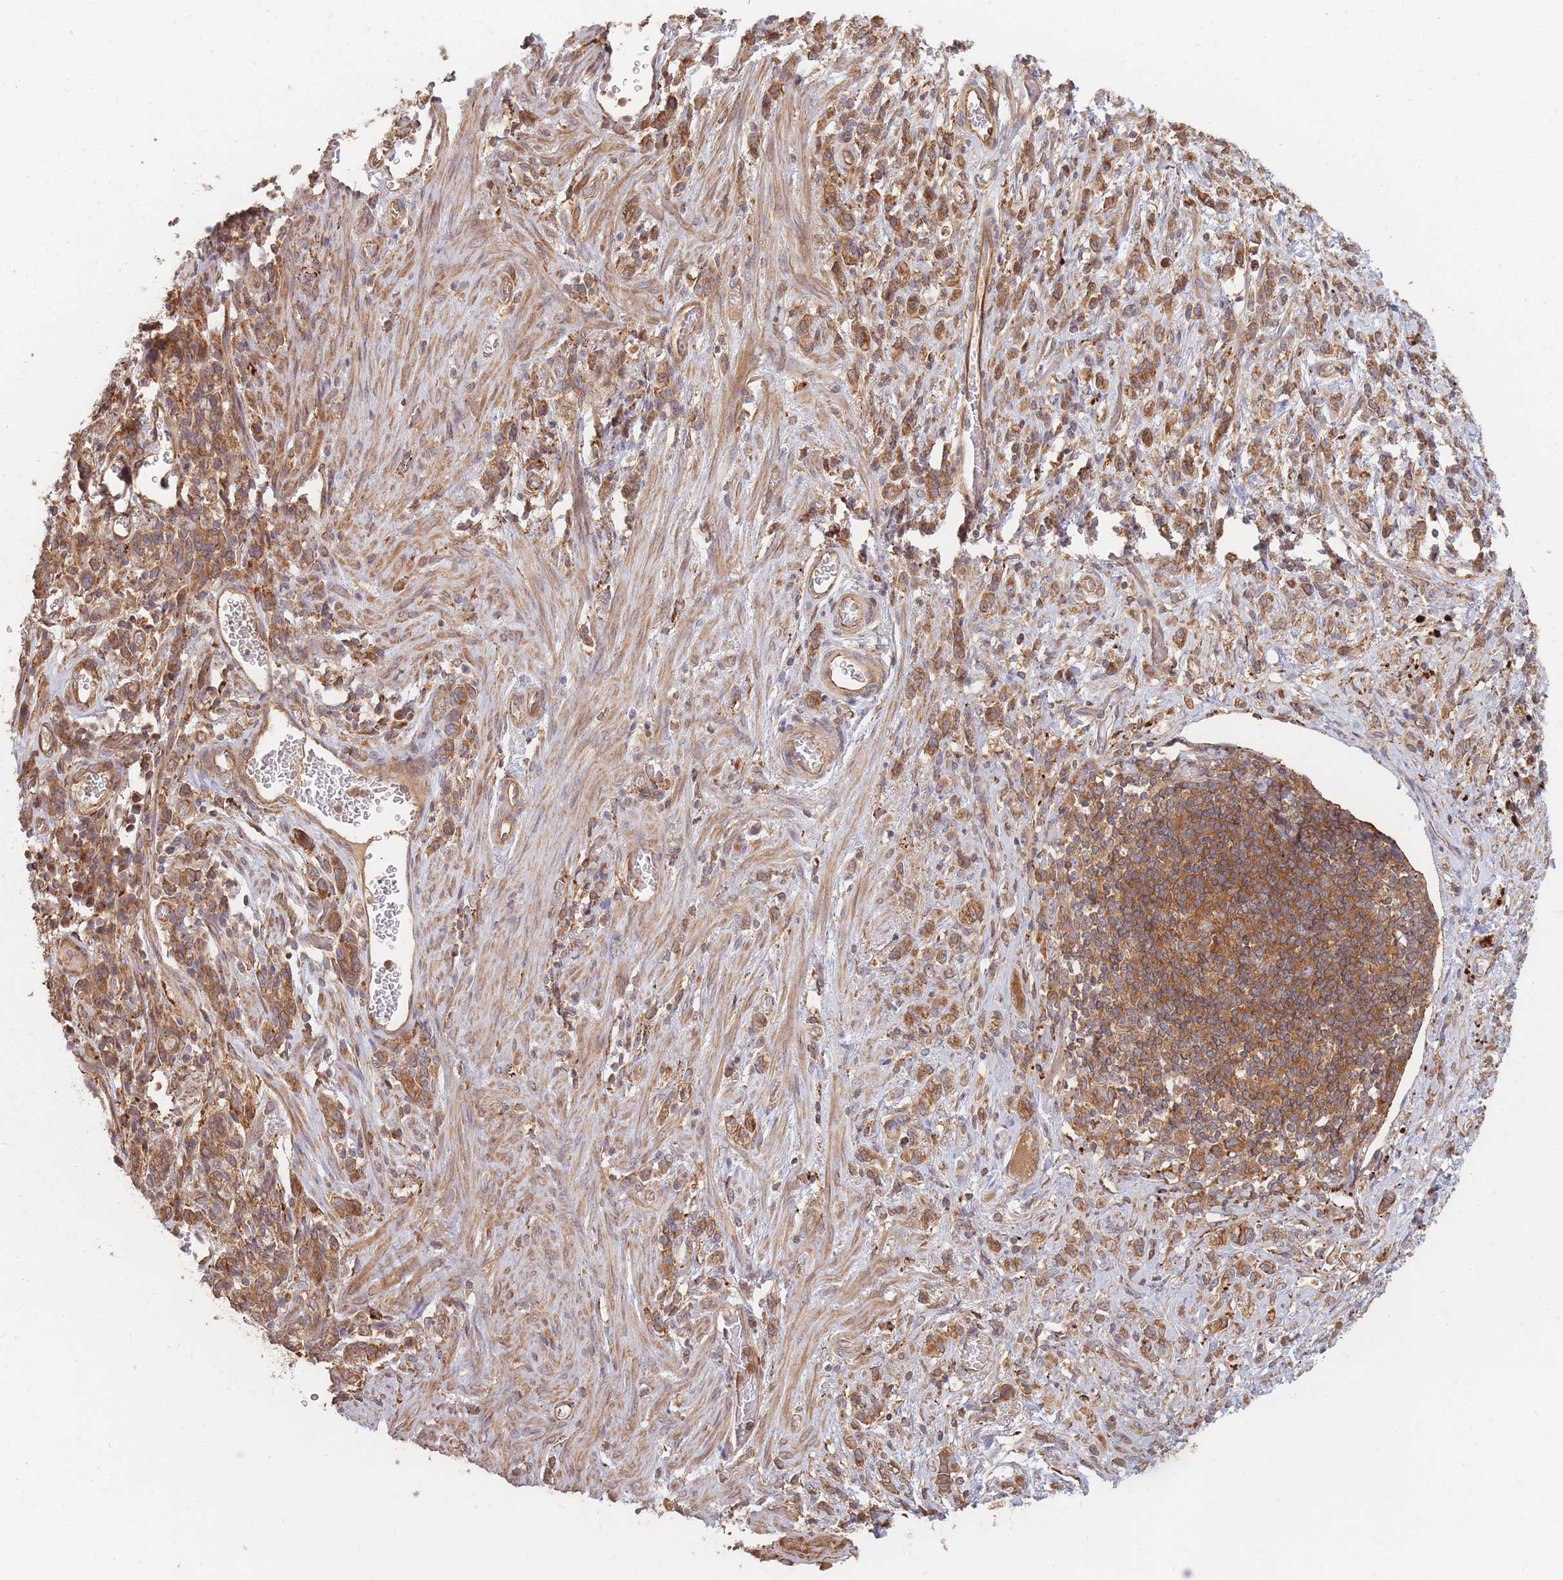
{"staining": {"intensity": "moderate", "quantity": ">75%", "location": "cytoplasmic/membranous"}, "tissue": "stomach cancer", "cell_type": "Tumor cells", "image_type": "cancer", "snomed": [{"axis": "morphology", "description": "Adenocarcinoma, NOS"}, {"axis": "topography", "description": "Stomach"}], "caption": "Immunohistochemistry (IHC) micrograph of human adenocarcinoma (stomach) stained for a protein (brown), which demonstrates medium levels of moderate cytoplasmic/membranous expression in about >75% of tumor cells.", "gene": "RASSF2", "patient": {"sex": "male", "age": 77}}